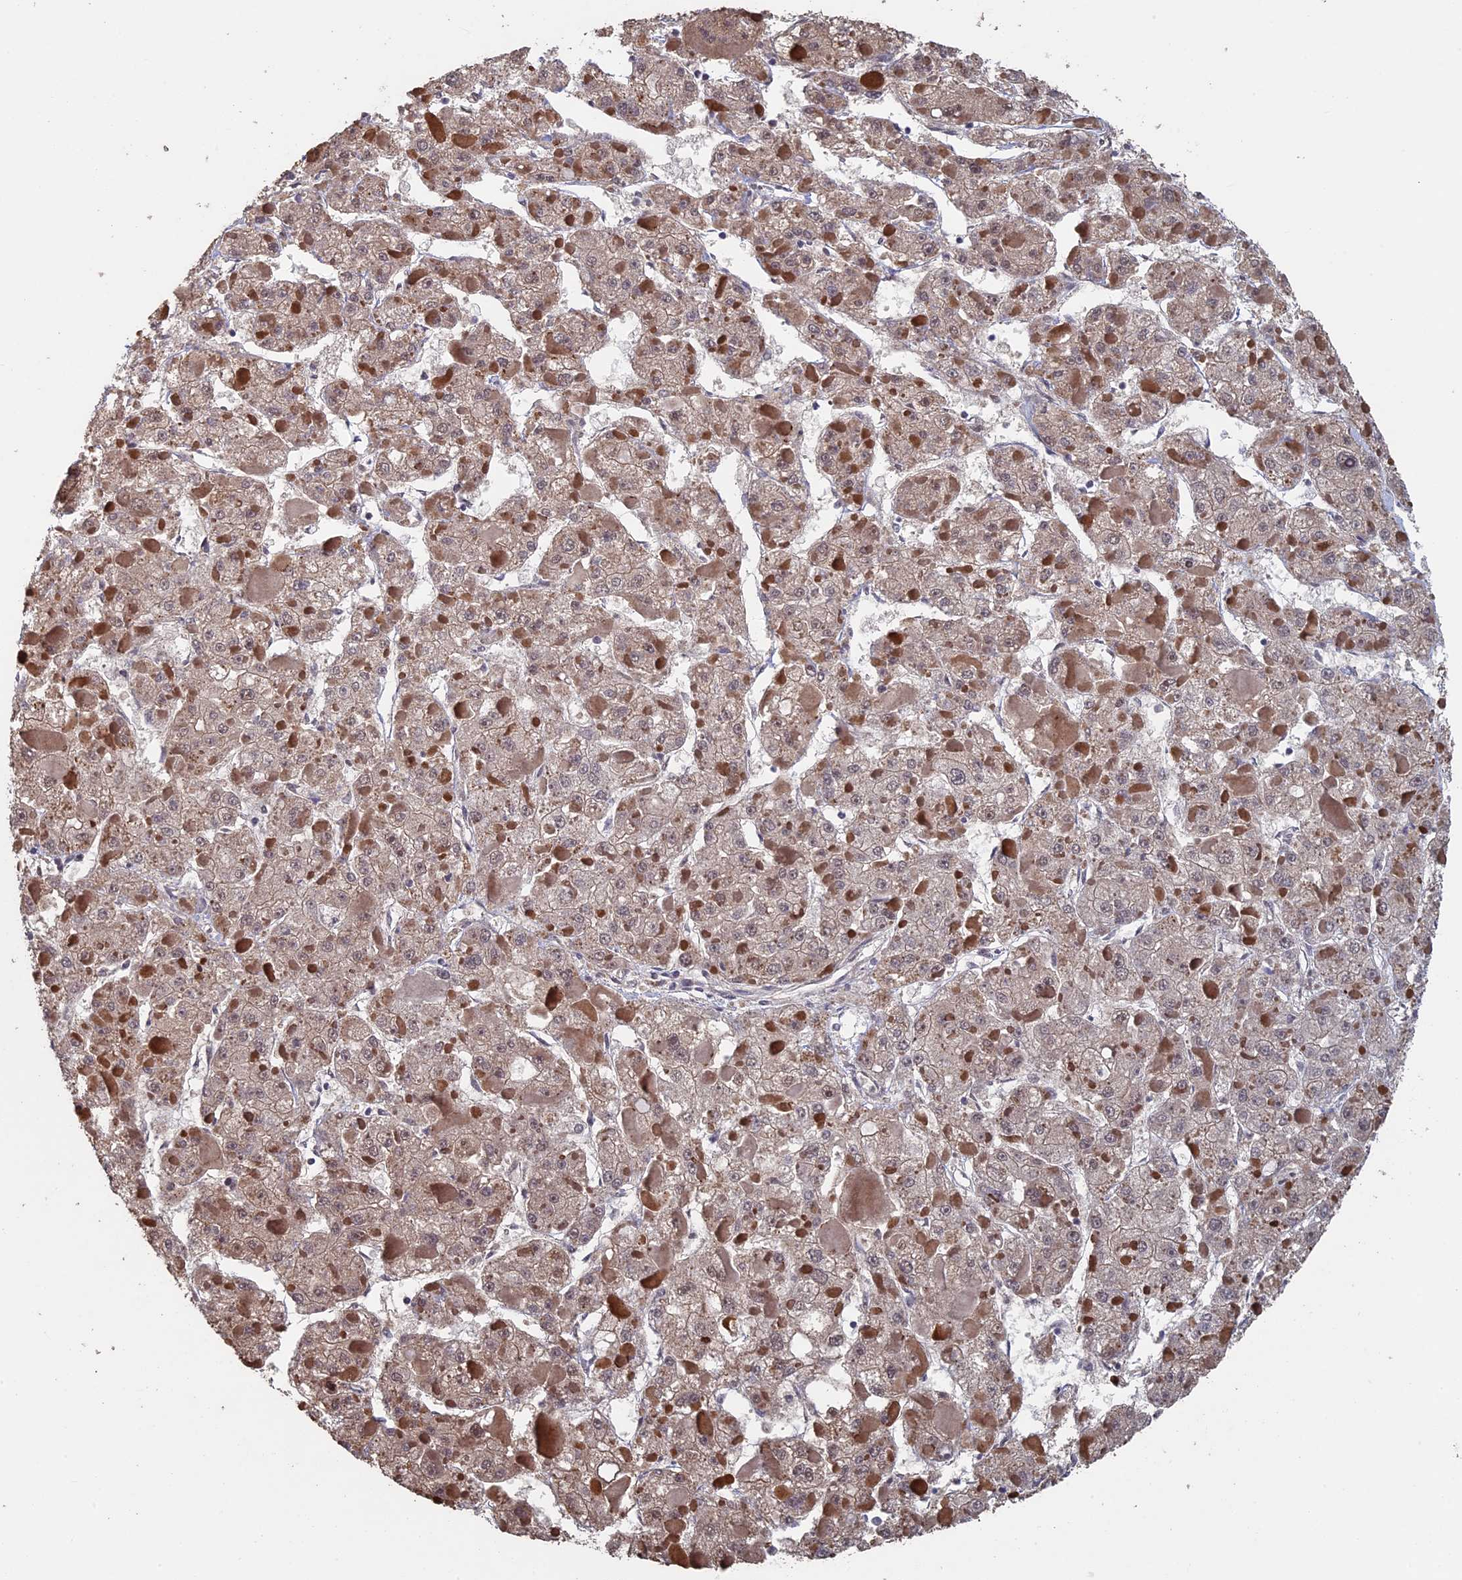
{"staining": {"intensity": "weak", "quantity": ">75%", "location": "cytoplasmic/membranous,nuclear"}, "tissue": "liver cancer", "cell_type": "Tumor cells", "image_type": "cancer", "snomed": [{"axis": "morphology", "description": "Carcinoma, Hepatocellular, NOS"}, {"axis": "topography", "description": "Liver"}], "caption": "This is an image of IHC staining of liver cancer (hepatocellular carcinoma), which shows weak positivity in the cytoplasmic/membranous and nuclear of tumor cells.", "gene": "KIAA1328", "patient": {"sex": "female", "age": 73}}